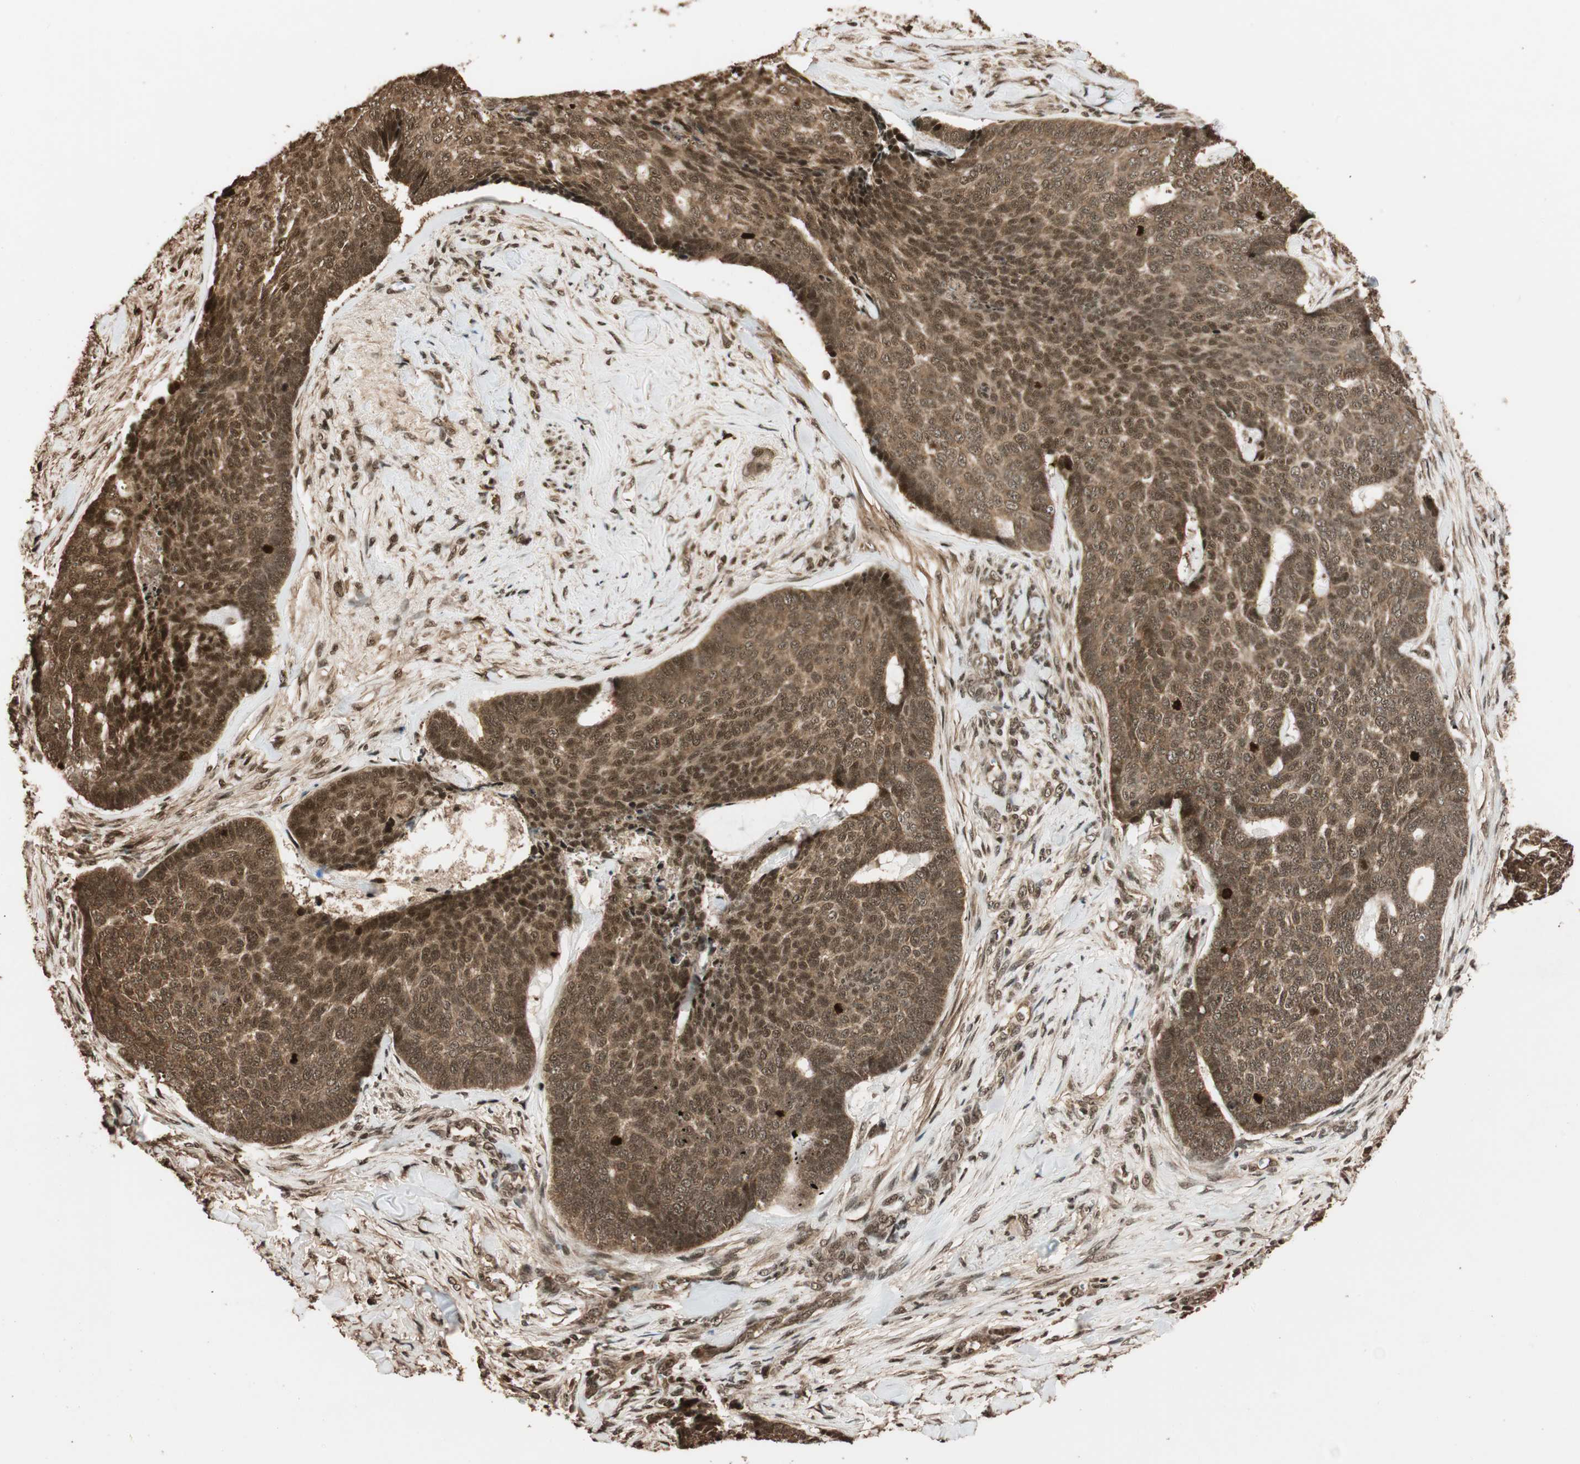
{"staining": {"intensity": "strong", "quantity": ">75%", "location": "nuclear"}, "tissue": "skin cancer", "cell_type": "Tumor cells", "image_type": "cancer", "snomed": [{"axis": "morphology", "description": "Basal cell carcinoma"}, {"axis": "topography", "description": "Skin"}], "caption": "About >75% of tumor cells in human skin cancer exhibit strong nuclear protein staining as visualized by brown immunohistochemical staining.", "gene": "ALKBH5", "patient": {"sex": "male", "age": 84}}